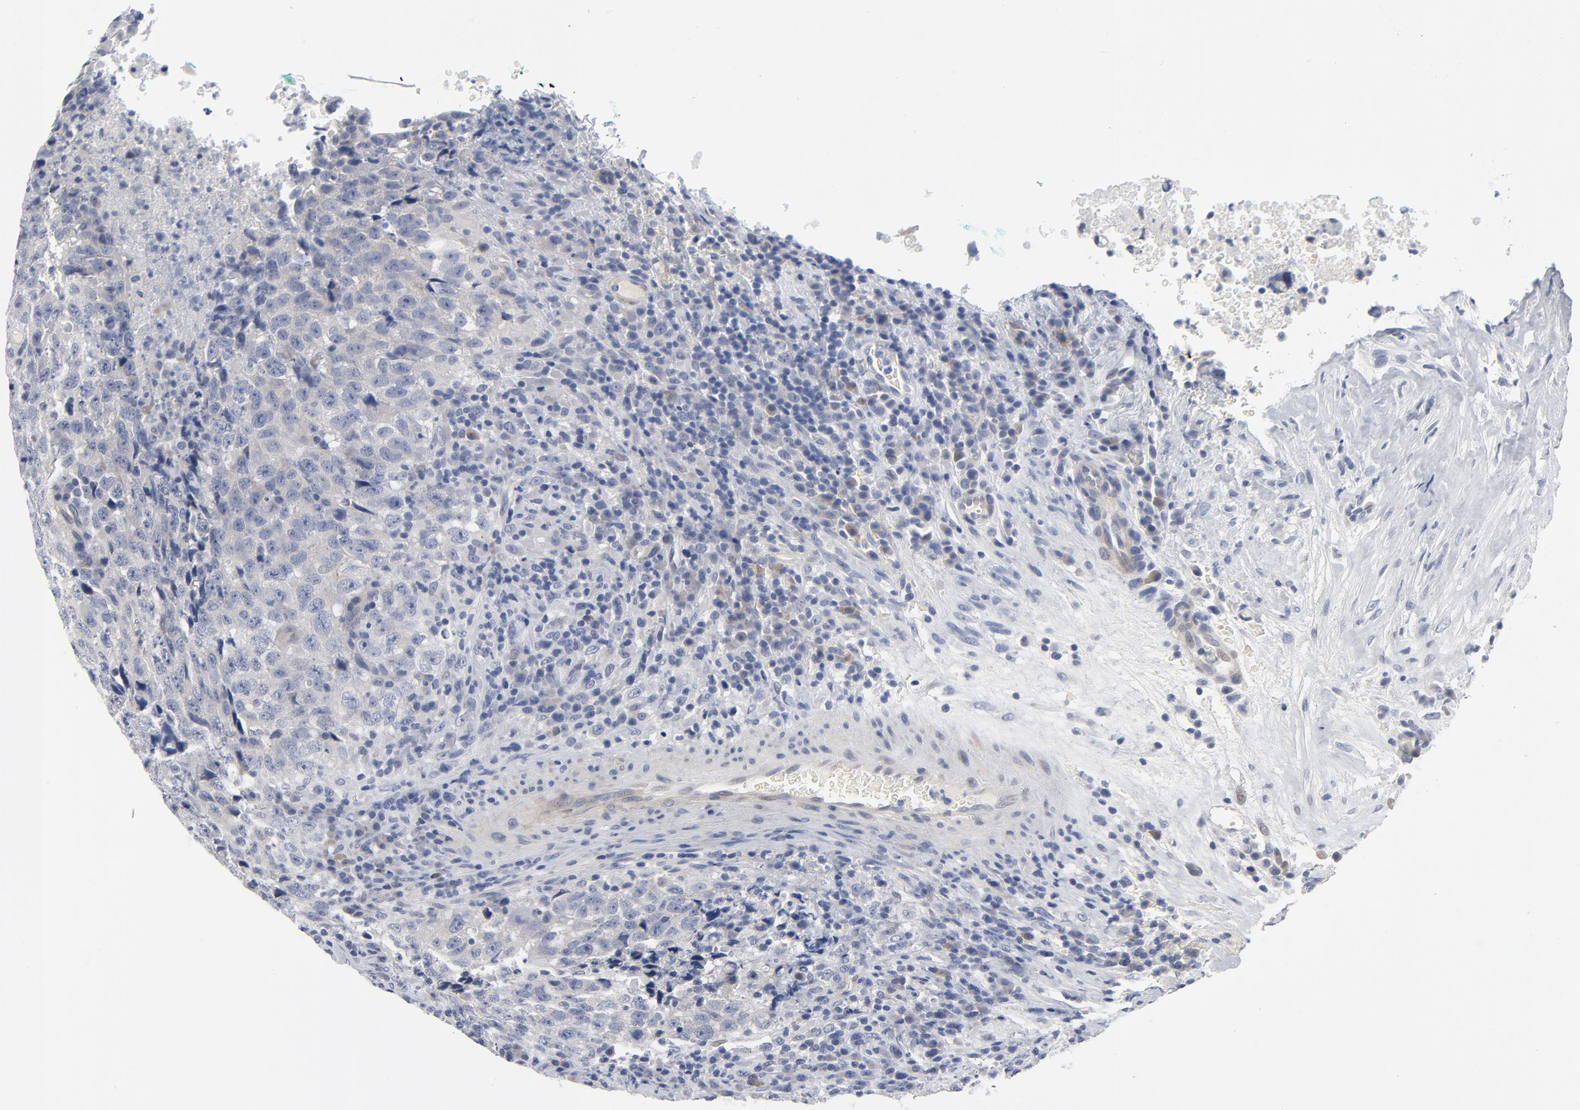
{"staining": {"intensity": "negative", "quantity": "none", "location": "none"}, "tissue": "testis cancer", "cell_type": "Tumor cells", "image_type": "cancer", "snomed": [{"axis": "morphology", "description": "Necrosis, NOS"}, {"axis": "morphology", "description": "Carcinoma, Embryonal, NOS"}, {"axis": "topography", "description": "Testis"}], "caption": "A high-resolution histopathology image shows immunohistochemistry (IHC) staining of testis embryonal carcinoma, which reveals no significant staining in tumor cells.", "gene": "KCNK13", "patient": {"sex": "male", "age": 19}}